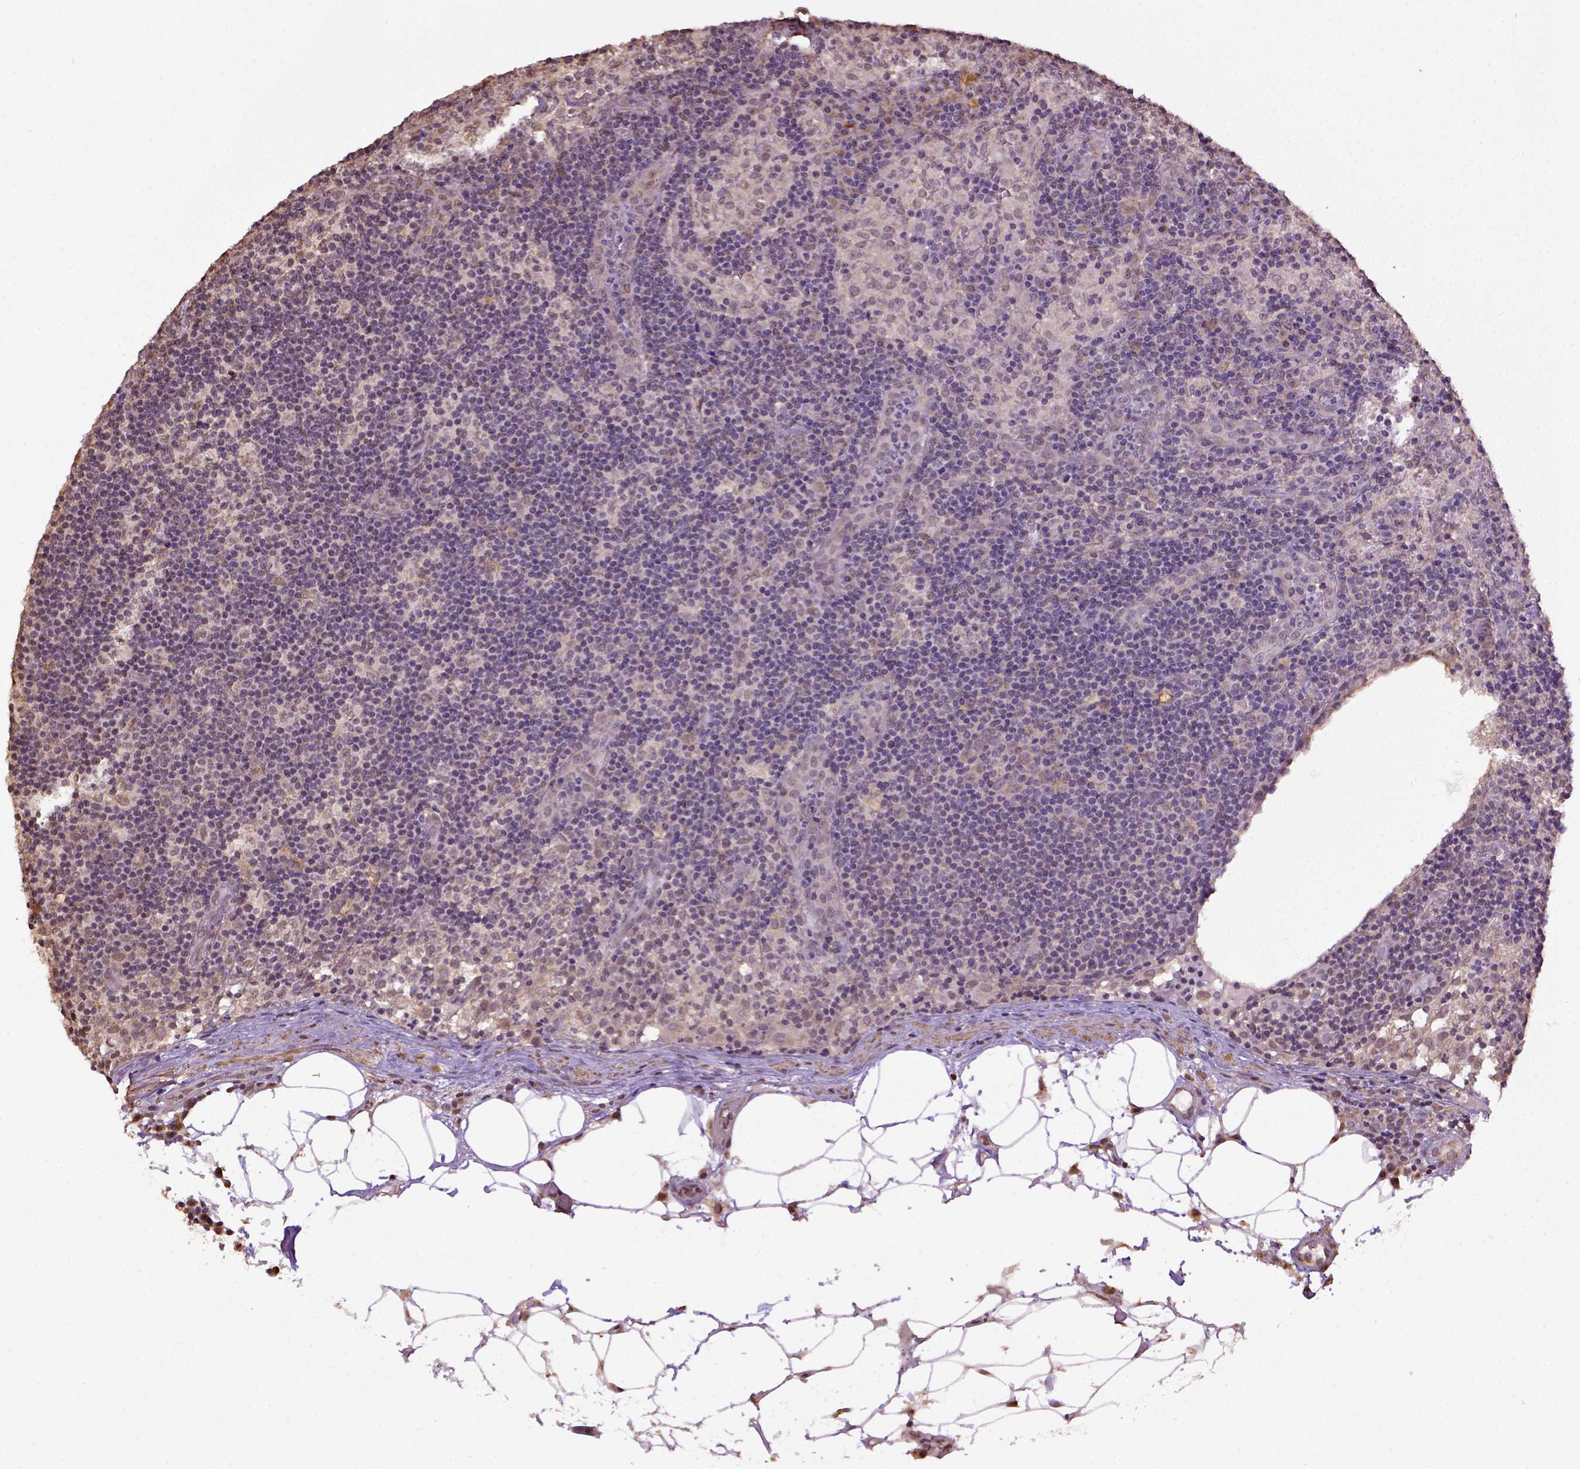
{"staining": {"intensity": "negative", "quantity": "none", "location": "none"}, "tissue": "lymph node", "cell_type": "Germinal center cells", "image_type": "normal", "snomed": [{"axis": "morphology", "description": "Normal tissue, NOS"}, {"axis": "topography", "description": "Lymph node"}], "caption": "Immunohistochemical staining of benign lymph node shows no significant staining in germinal center cells. (Brightfield microscopy of DAB (3,3'-diaminobenzidine) IHC at high magnification).", "gene": "WDR17", "patient": {"sex": "male", "age": 62}}